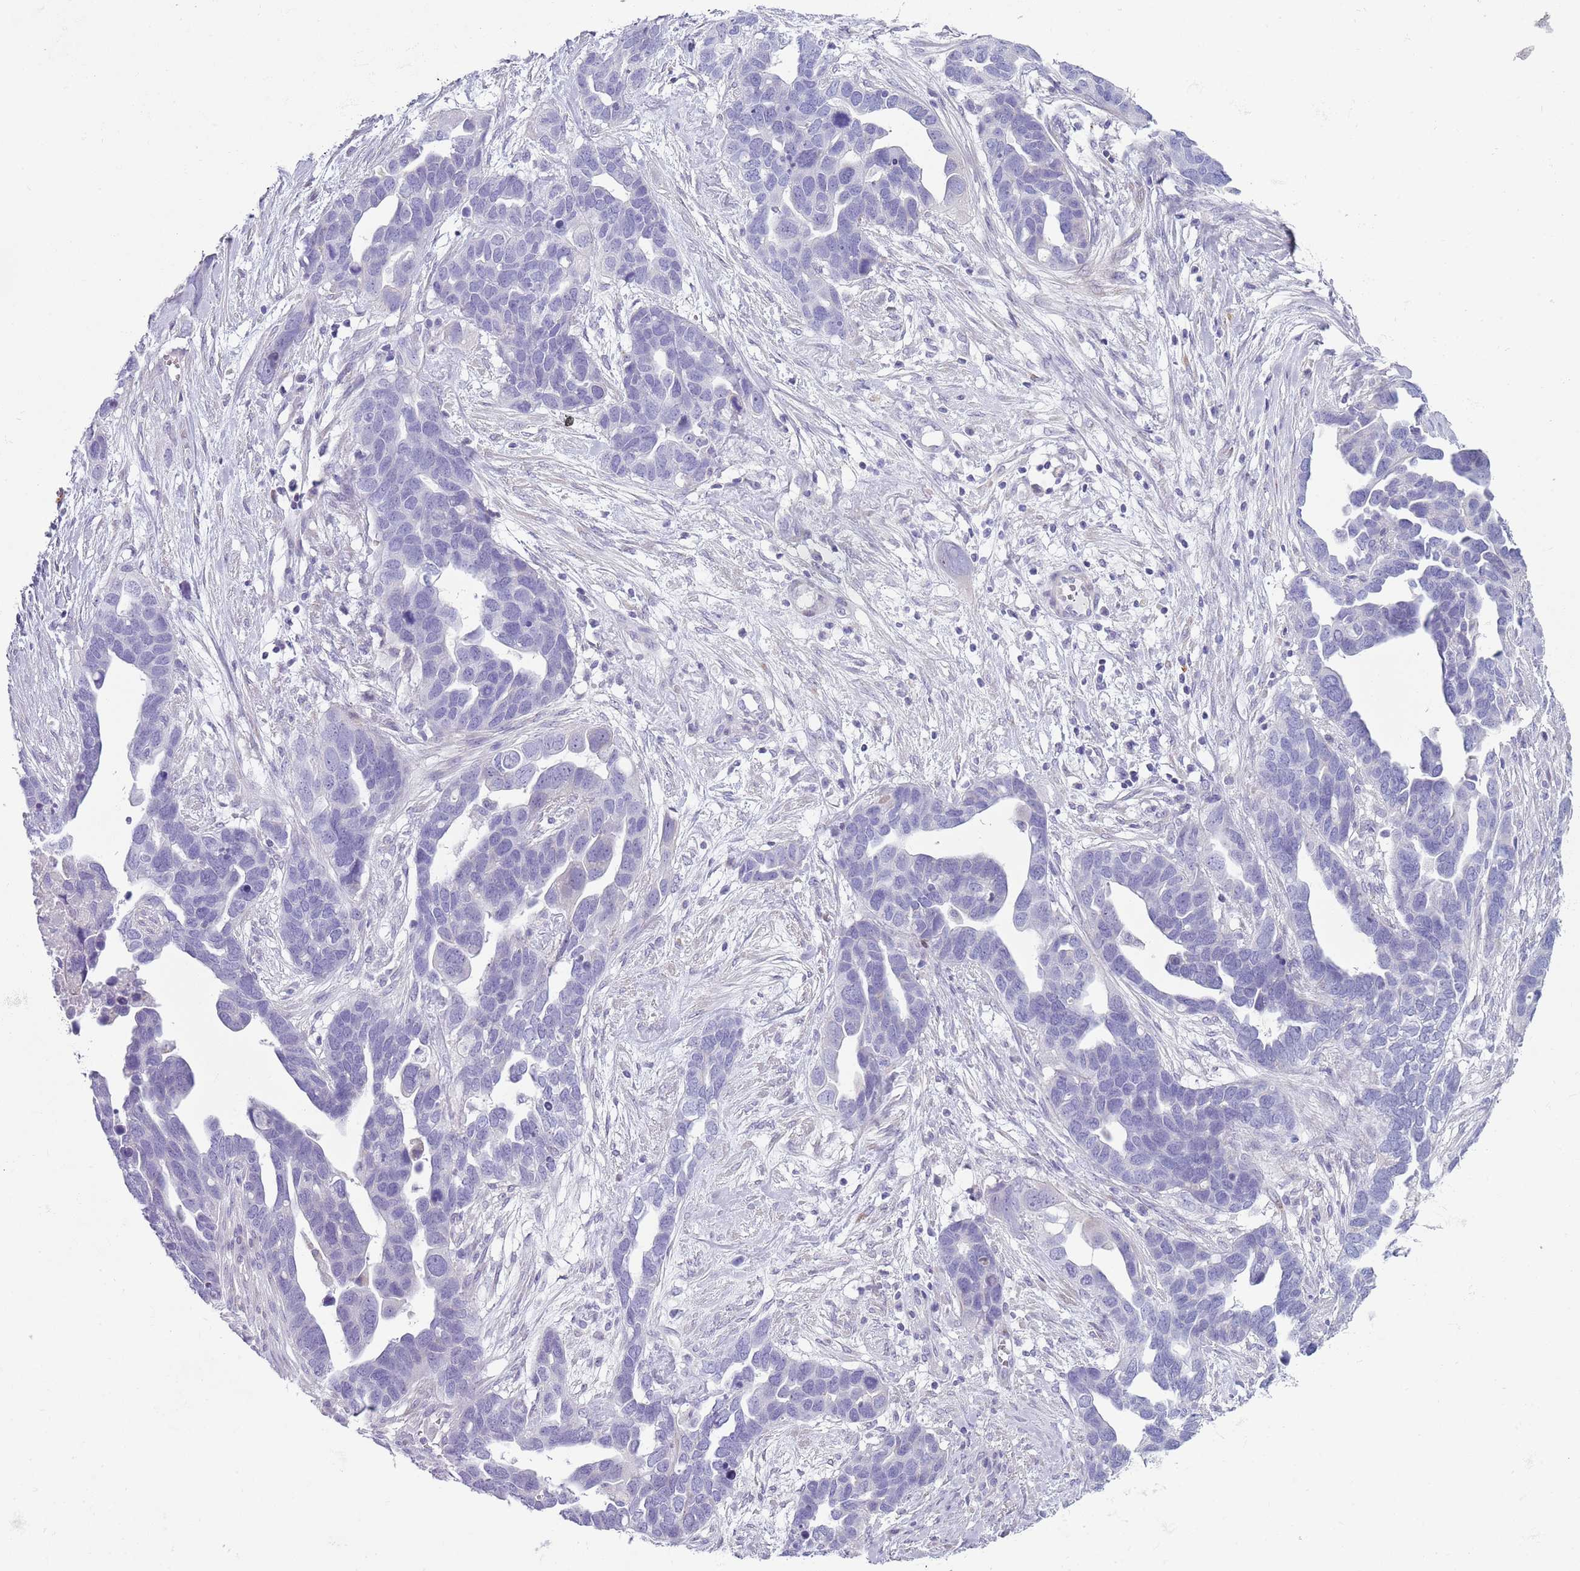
{"staining": {"intensity": "negative", "quantity": "none", "location": "none"}, "tissue": "ovarian cancer", "cell_type": "Tumor cells", "image_type": "cancer", "snomed": [{"axis": "morphology", "description": "Cystadenocarcinoma, serous, NOS"}, {"axis": "topography", "description": "Ovary"}], "caption": "Immunohistochemistry of ovarian serous cystadenocarcinoma reveals no staining in tumor cells.", "gene": "CD177", "patient": {"sex": "female", "age": 54}}